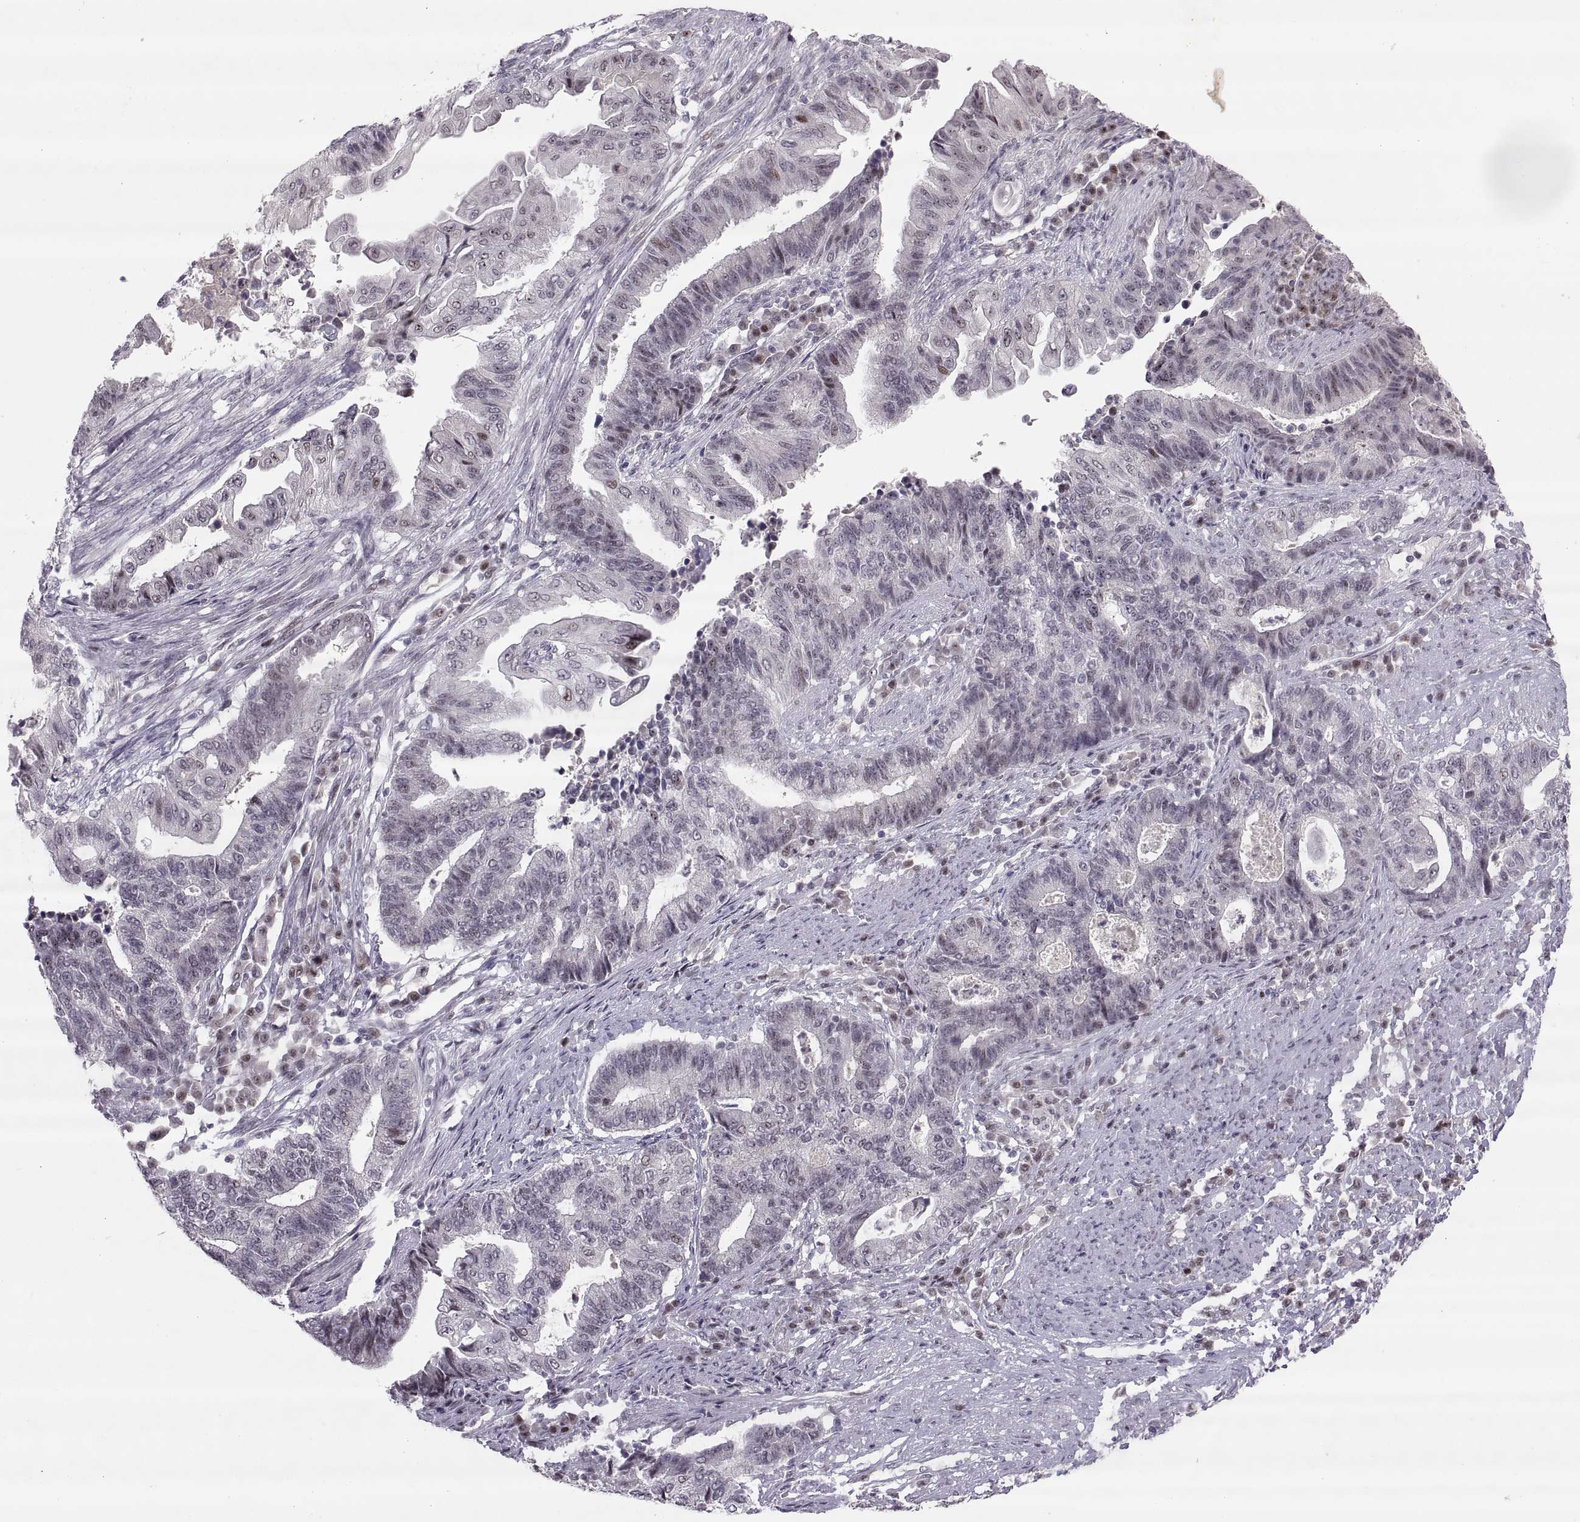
{"staining": {"intensity": "negative", "quantity": "none", "location": "none"}, "tissue": "endometrial cancer", "cell_type": "Tumor cells", "image_type": "cancer", "snomed": [{"axis": "morphology", "description": "Adenocarcinoma, NOS"}, {"axis": "topography", "description": "Uterus"}, {"axis": "topography", "description": "Endometrium"}], "caption": "Tumor cells show no significant expression in endometrial adenocarcinoma. The staining is performed using DAB (3,3'-diaminobenzidine) brown chromogen with nuclei counter-stained in using hematoxylin.", "gene": "SNAI1", "patient": {"sex": "female", "age": 54}}